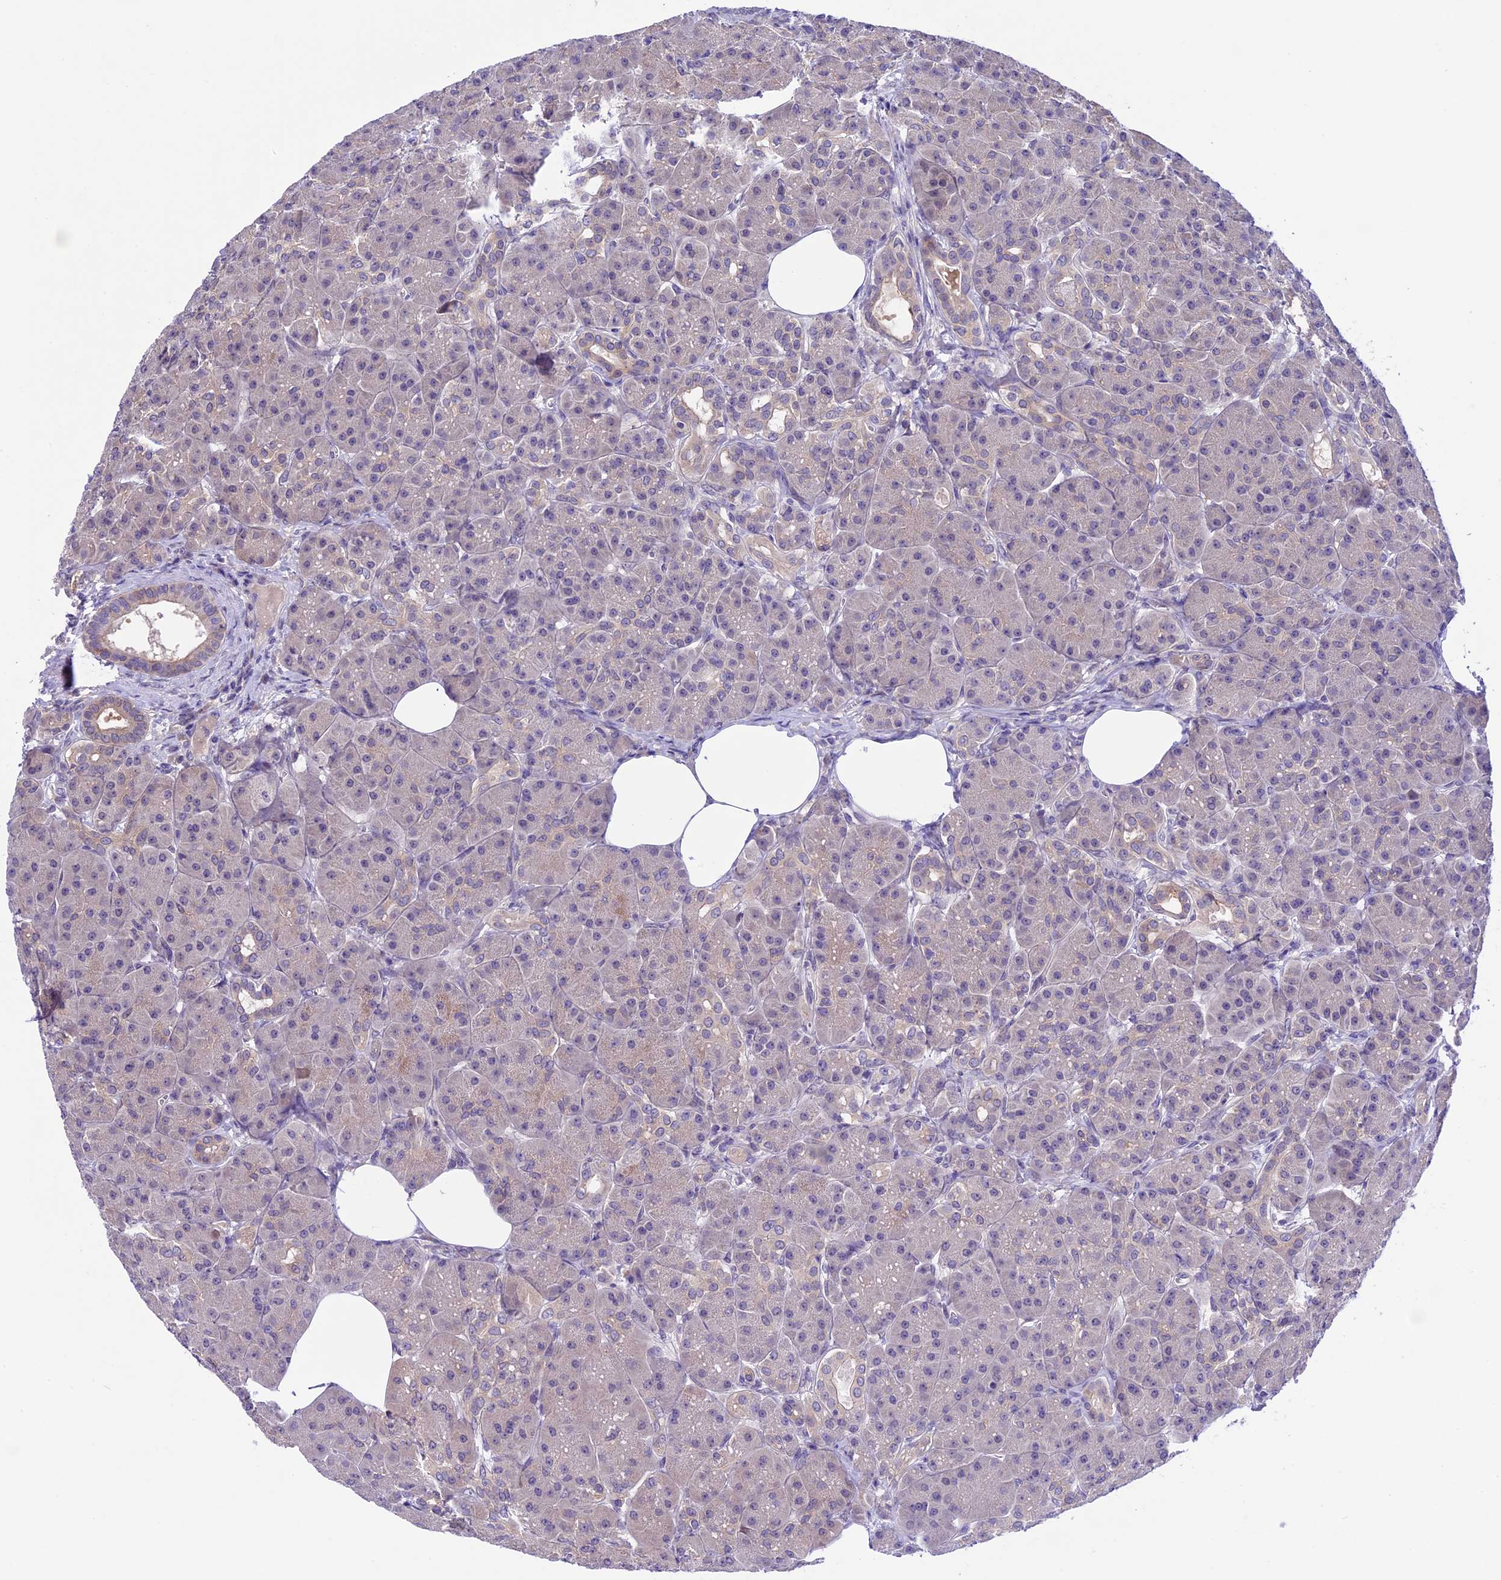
{"staining": {"intensity": "strong", "quantity": "25%-75%", "location": "cytoplasmic/membranous"}, "tissue": "pancreas", "cell_type": "Exocrine glandular cells", "image_type": "normal", "snomed": [{"axis": "morphology", "description": "Normal tissue, NOS"}, {"axis": "topography", "description": "Pancreas"}], "caption": "High-magnification brightfield microscopy of benign pancreas stained with DAB (brown) and counterstained with hematoxylin (blue). exocrine glandular cells exhibit strong cytoplasmic/membranous expression is present in approximately25%-75% of cells. (Stains: DAB in brown, nuclei in blue, Microscopy: brightfield microscopy at high magnification).", "gene": "XKR7", "patient": {"sex": "male", "age": 63}}